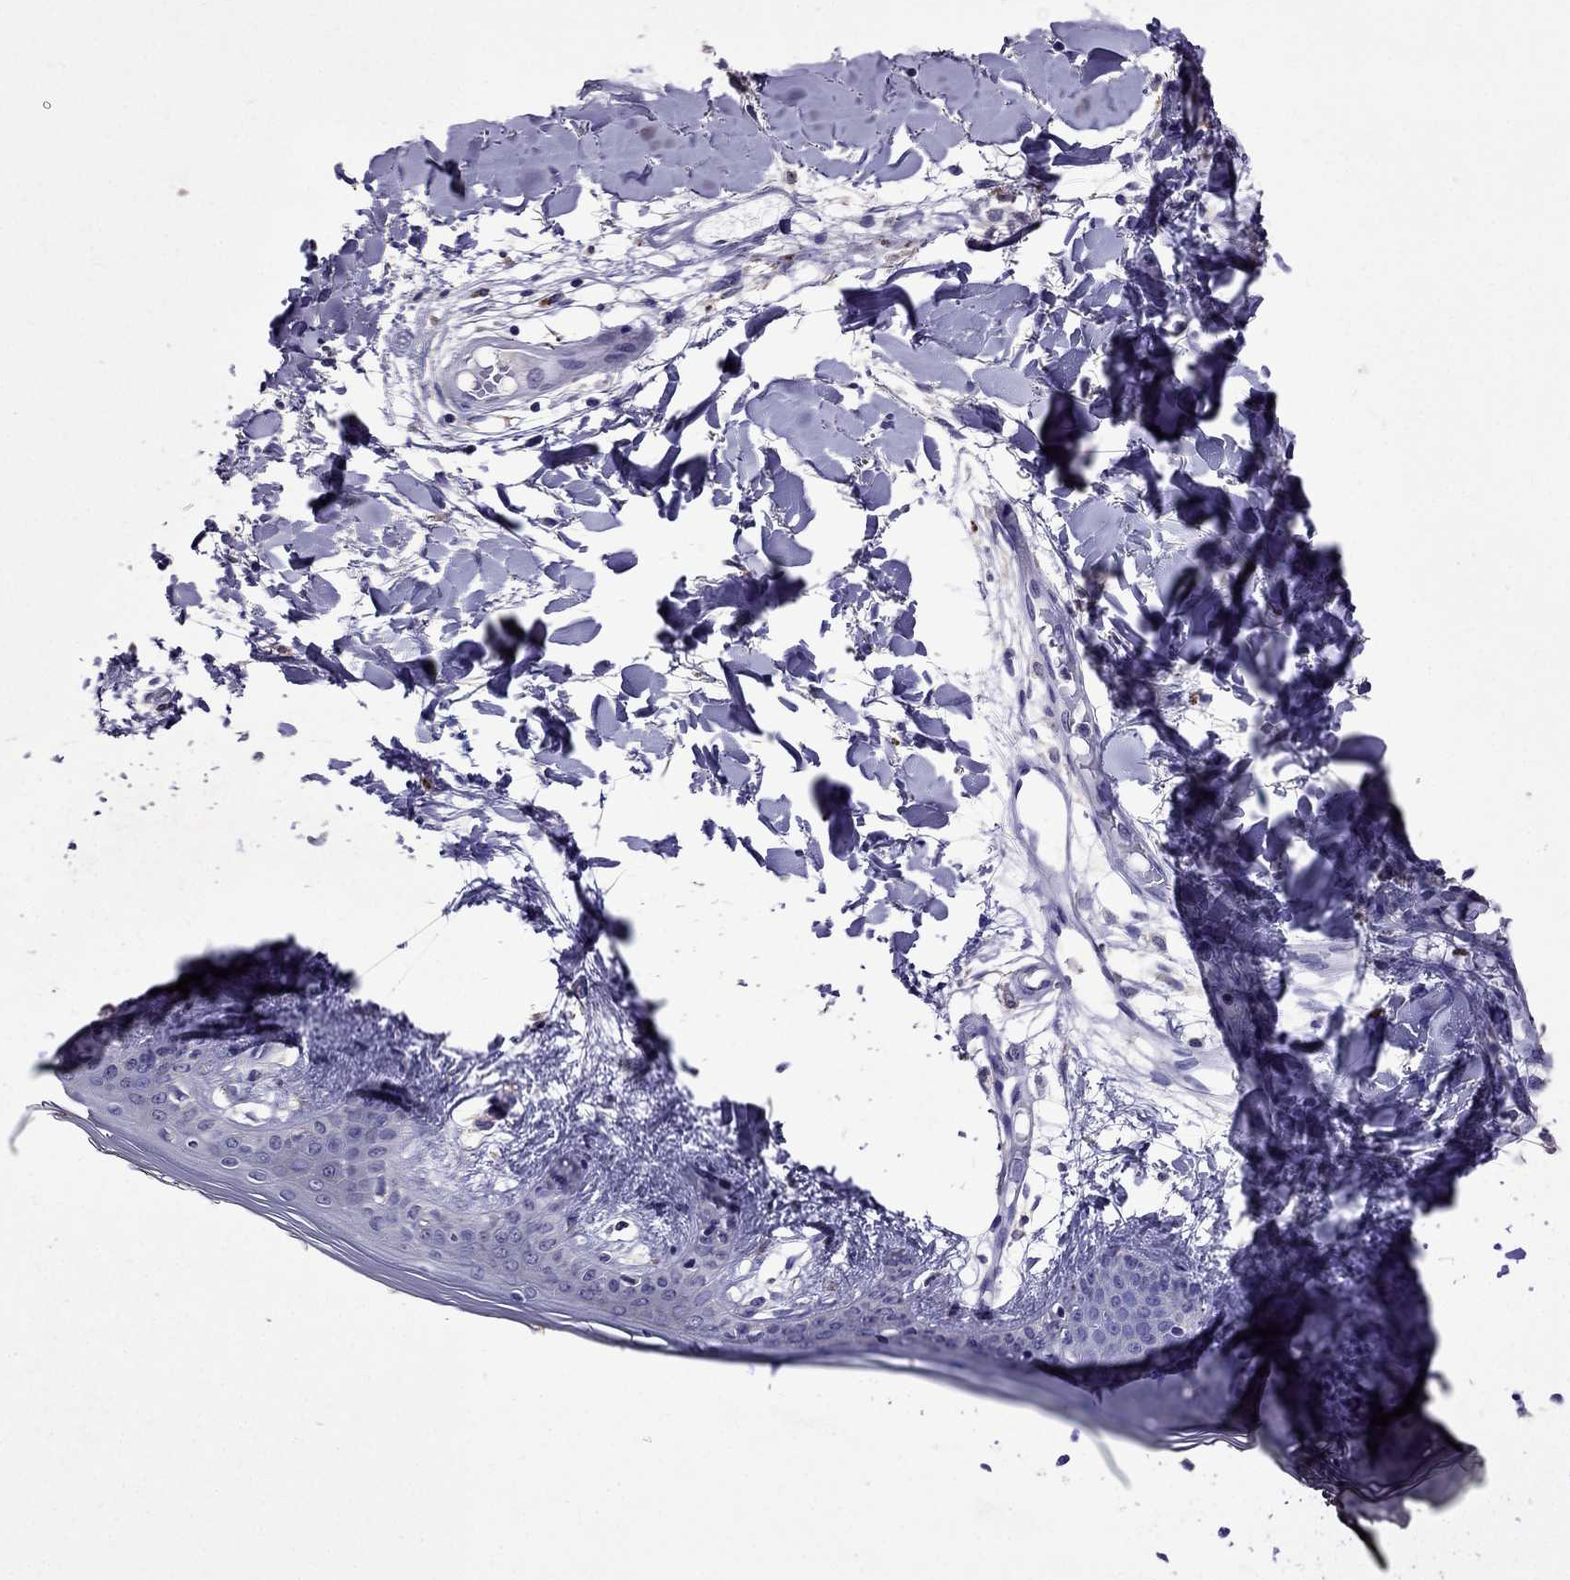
{"staining": {"intensity": "negative", "quantity": "none", "location": "none"}, "tissue": "skin", "cell_type": "Fibroblasts", "image_type": "normal", "snomed": [{"axis": "morphology", "description": "Normal tissue, NOS"}, {"axis": "topography", "description": "Skin"}], "caption": "High magnification brightfield microscopy of normal skin stained with DAB (3,3'-diaminobenzidine) (brown) and counterstained with hematoxylin (blue): fibroblasts show no significant staining. (DAB (3,3'-diaminobenzidine) IHC with hematoxylin counter stain).", "gene": "NKX3", "patient": {"sex": "female", "age": 34}}